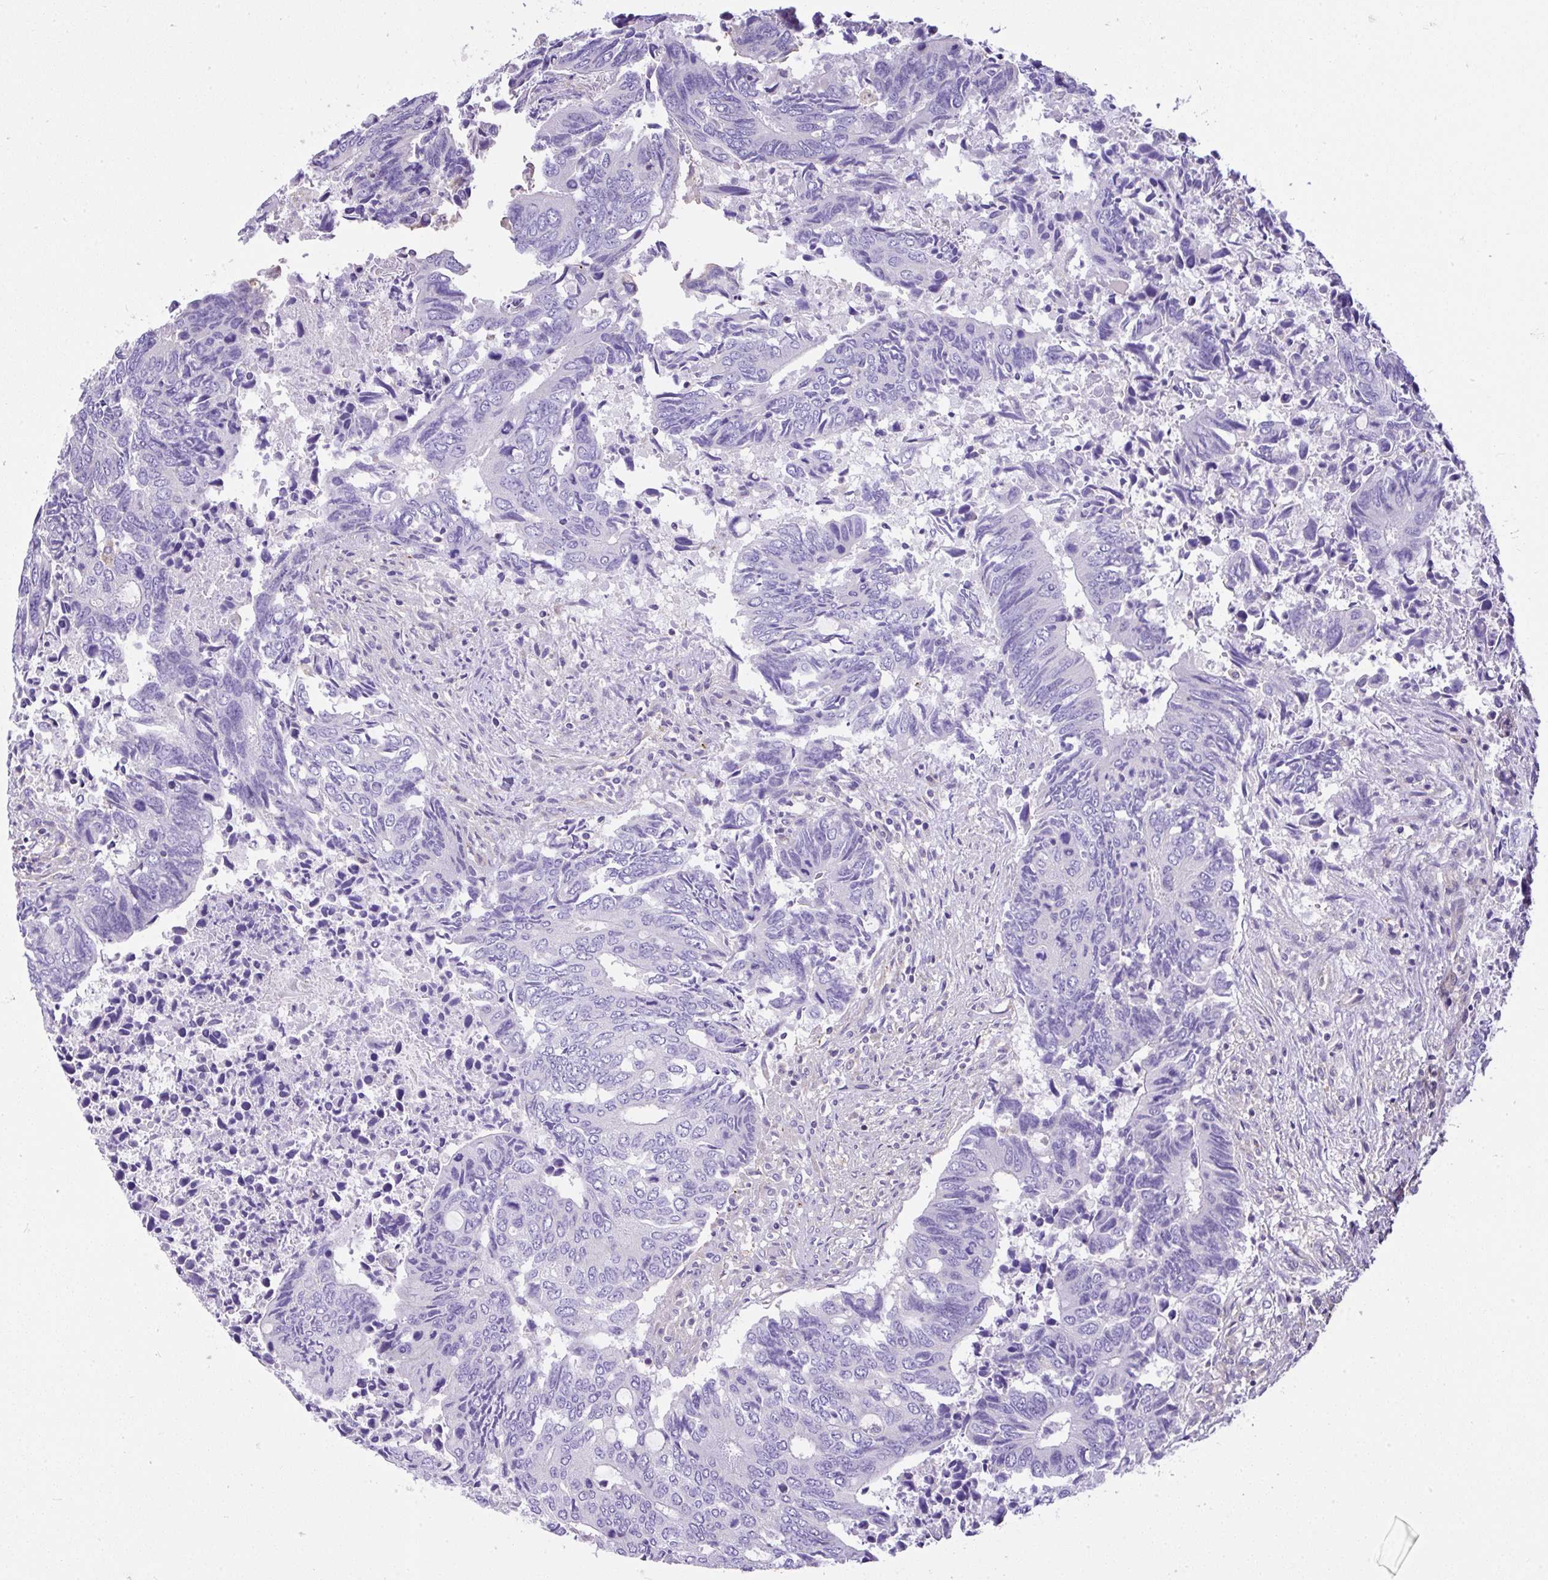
{"staining": {"intensity": "negative", "quantity": "none", "location": "none"}, "tissue": "colorectal cancer", "cell_type": "Tumor cells", "image_type": "cancer", "snomed": [{"axis": "morphology", "description": "Adenocarcinoma, NOS"}, {"axis": "topography", "description": "Colon"}], "caption": "There is no significant staining in tumor cells of colorectal cancer (adenocarcinoma).", "gene": "CCDC142", "patient": {"sex": "male", "age": 87}}